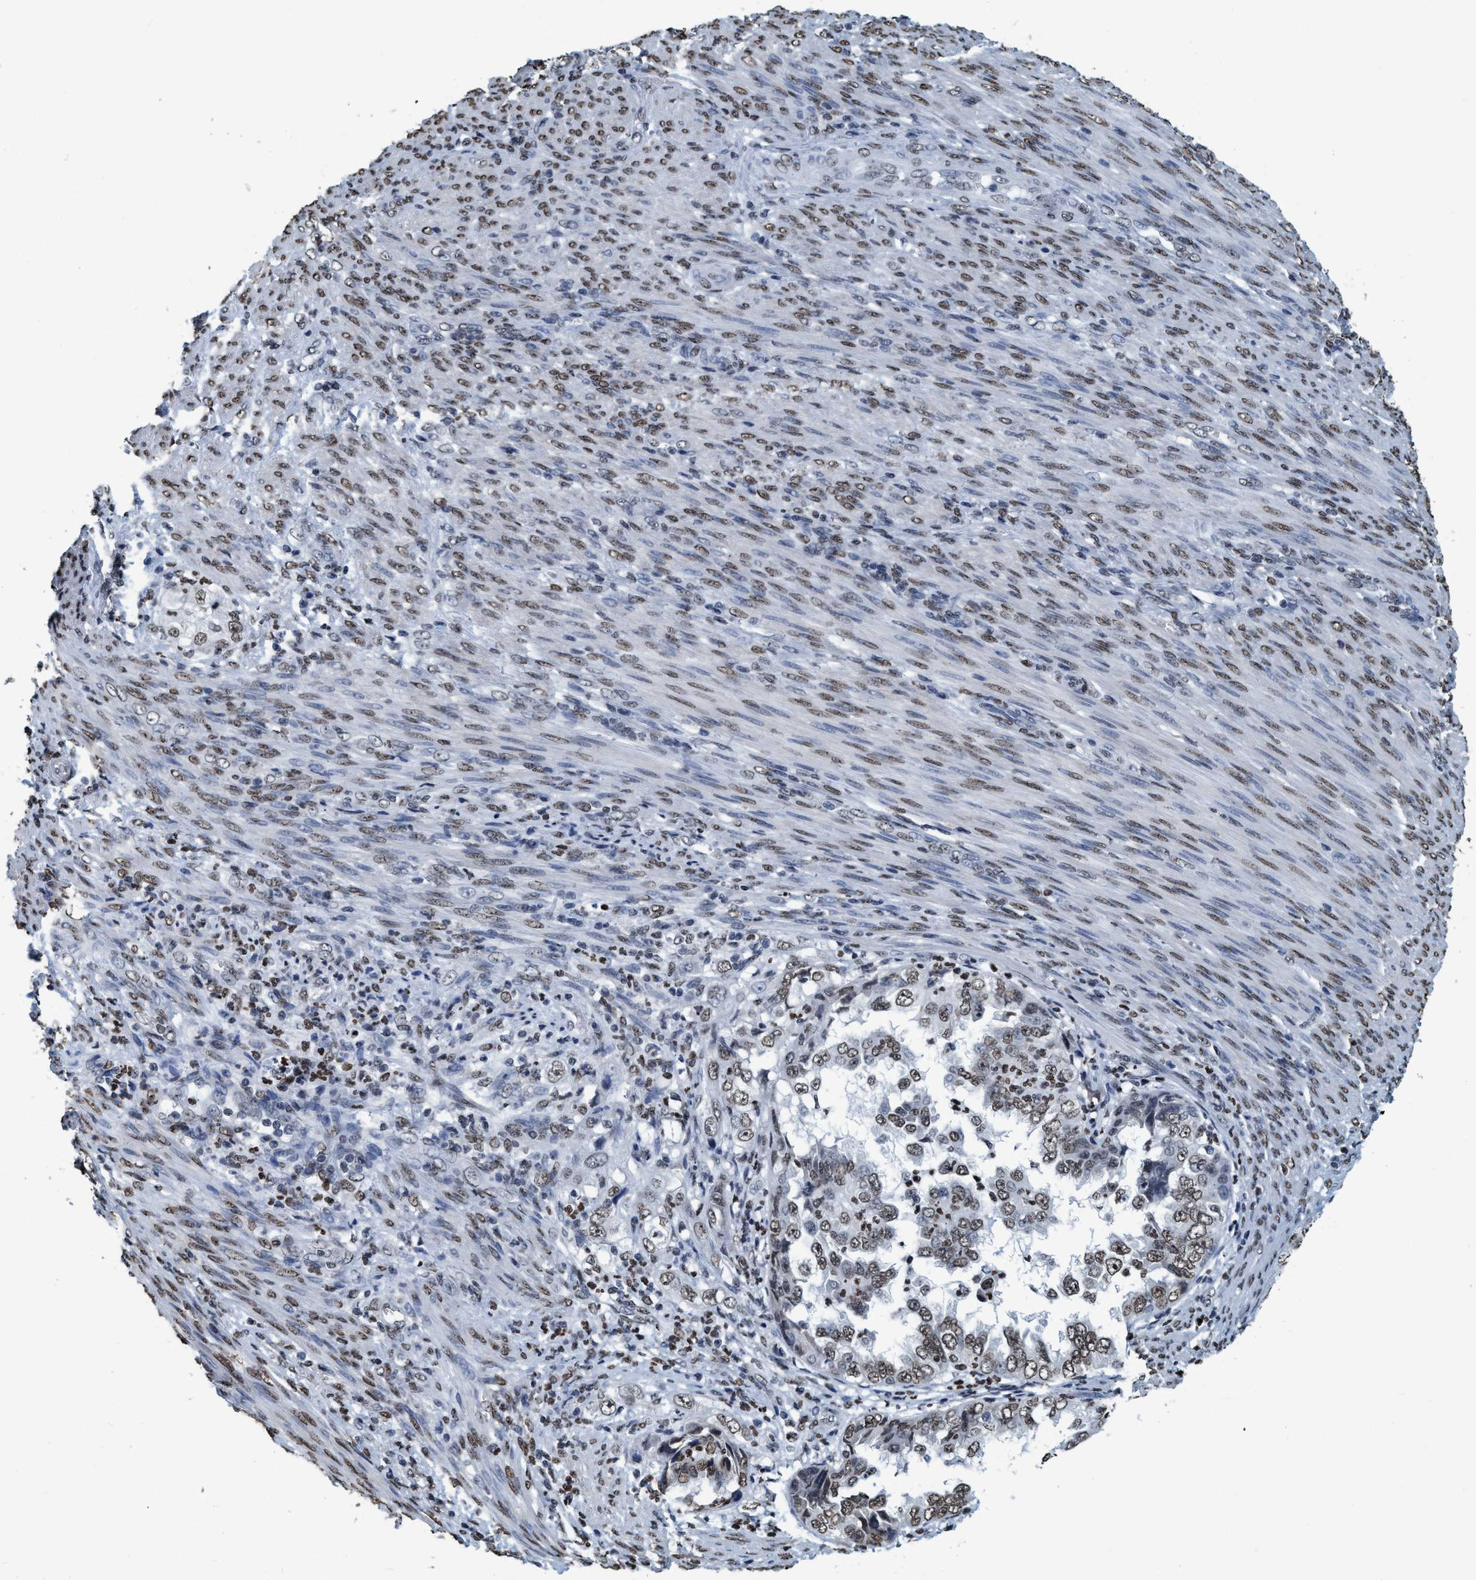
{"staining": {"intensity": "weak", "quantity": ">75%", "location": "nuclear"}, "tissue": "endometrial cancer", "cell_type": "Tumor cells", "image_type": "cancer", "snomed": [{"axis": "morphology", "description": "Adenocarcinoma, NOS"}, {"axis": "topography", "description": "Endometrium"}], "caption": "Tumor cells reveal low levels of weak nuclear staining in approximately >75% of cells in endometrial cancer (adenocarcinoma).", "gene": "CCNE2", "patient": {"sex": "female", "age": 85}}